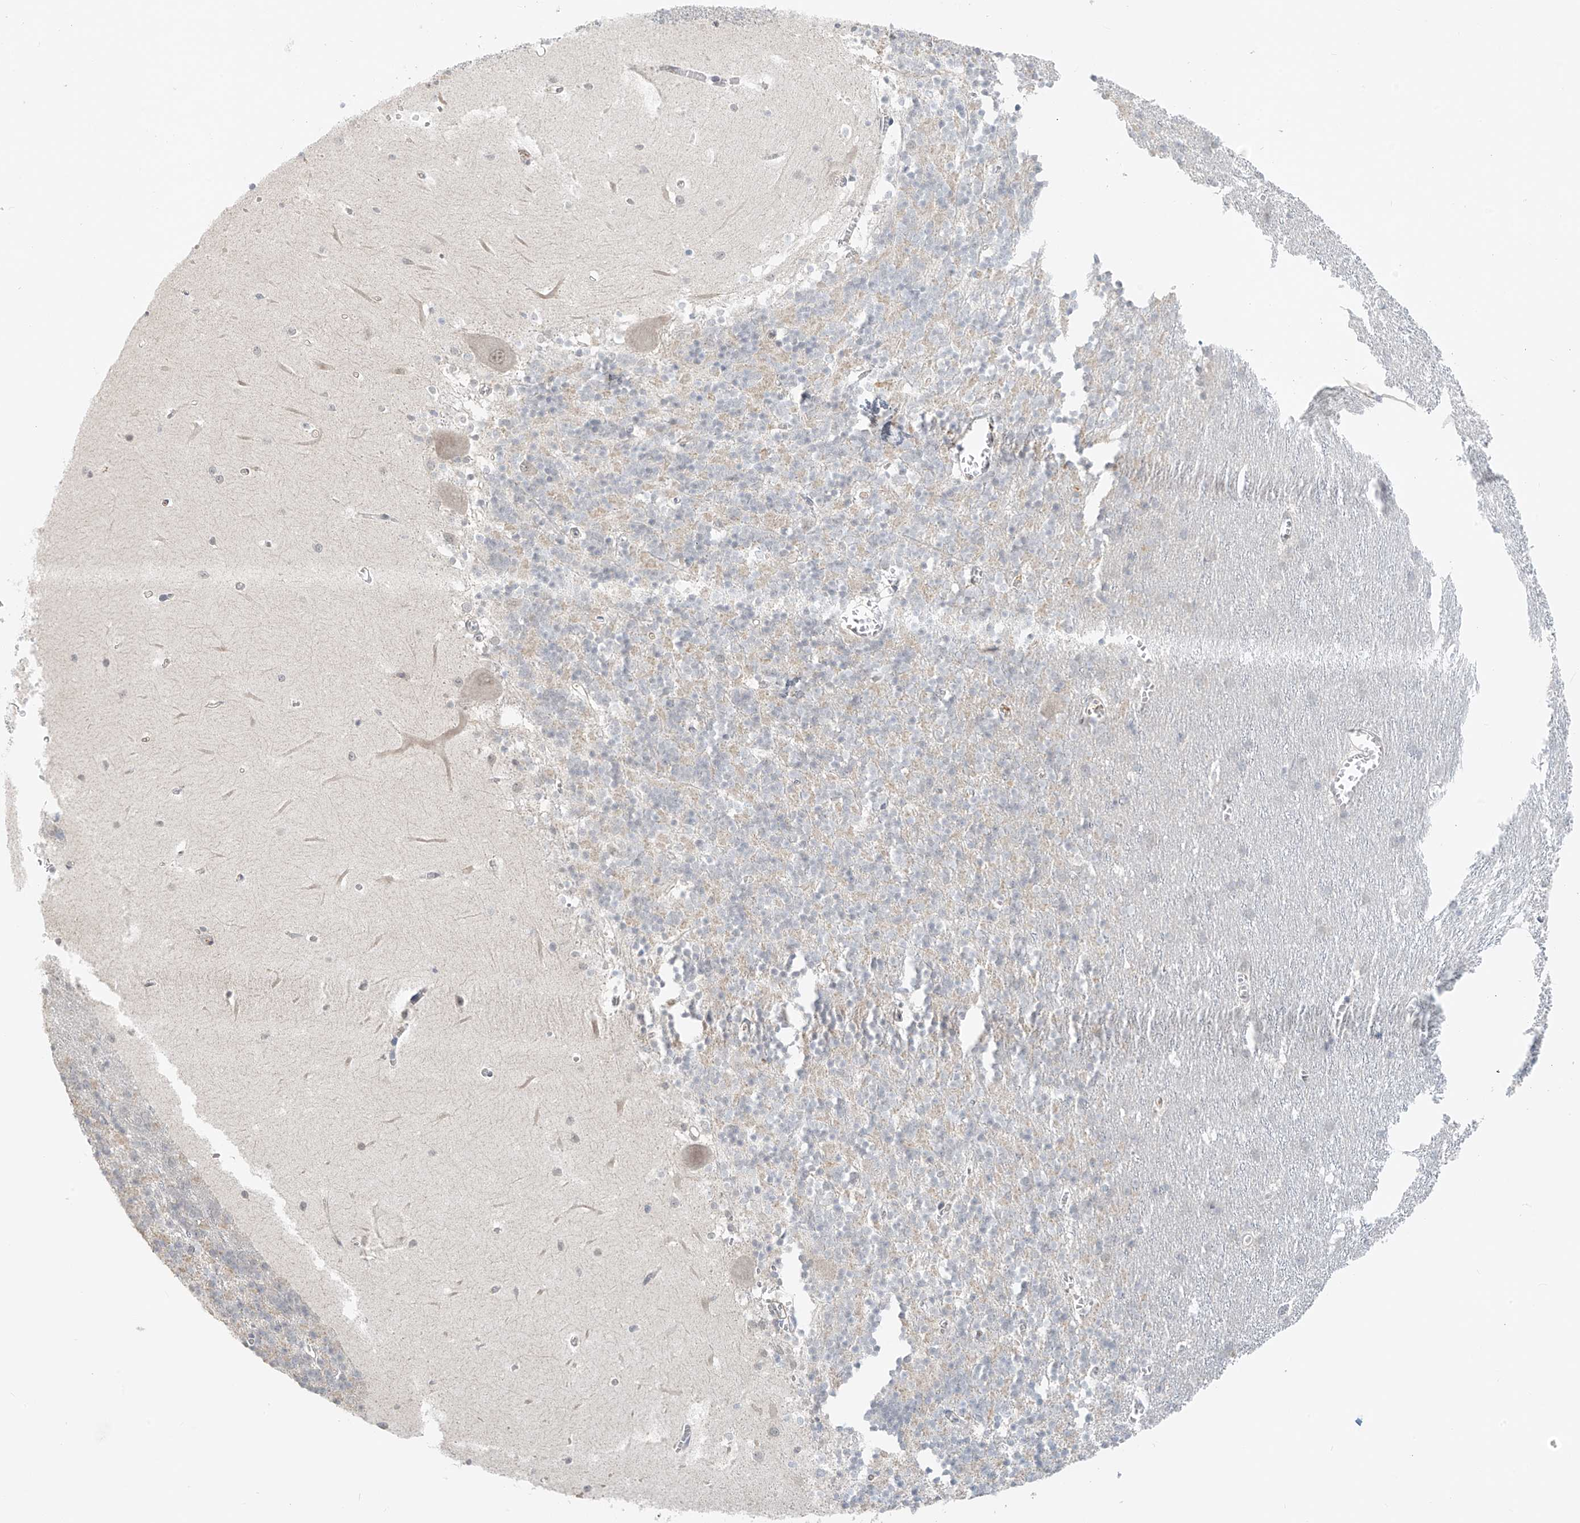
{"staining": {"intensity": "negative", "quantity": "none", "location": "none"}, "tissue": "cerebellum", "cell_type": "Cells in granular layer", "image_type": "normal", "snomed": [{"axis": "morphology", "description": "Normal tissue, NOS"}, {"axis": "topography", "description": "Cerebellum"}], "caption": "IHC of normal cerebellum reveals no staining in cells in granular layer.", "gene": "ABCD1", "patient": {"sex": "male", "age": 37}}